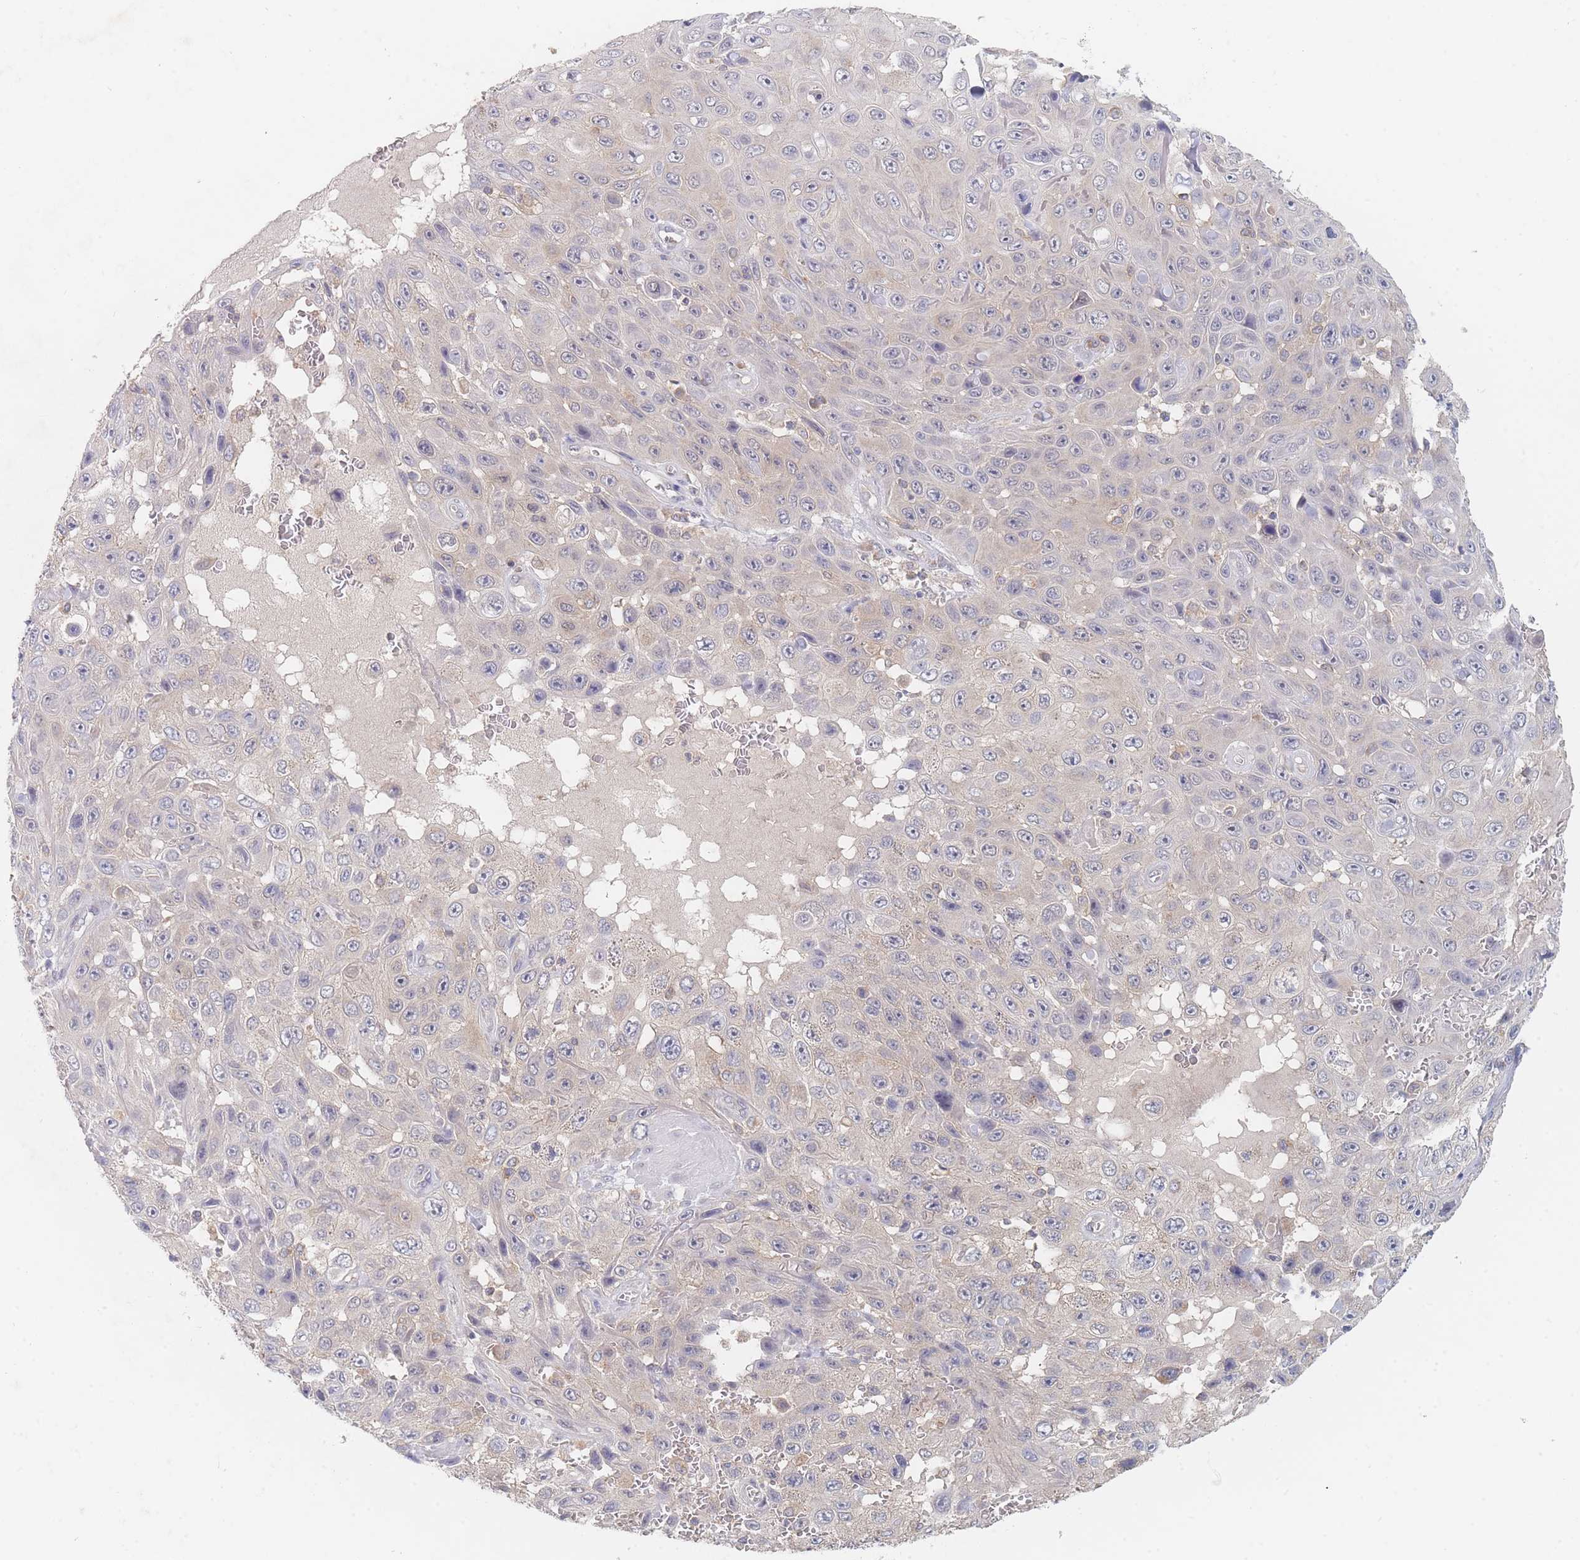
{"staining": {"intensity": "negative", "quantity": "none", "location": "none"}, "tissue": "skin cancer", "cell_type": "Tumor cells", "image_type": "cancer", "snomed": [{"axis": "morphology", "description": "Squamous cell carcinoma, NOS"}, {"axis": "topography", "description": "Skin"}], "caption": "This is a image of immunohistochemistry (IHC) staining of skin squamous cell carcinoma, which shows no staining in tumor cells.", "gene": "PPP6C", "patient": {"sex": "male", "age": 82}}